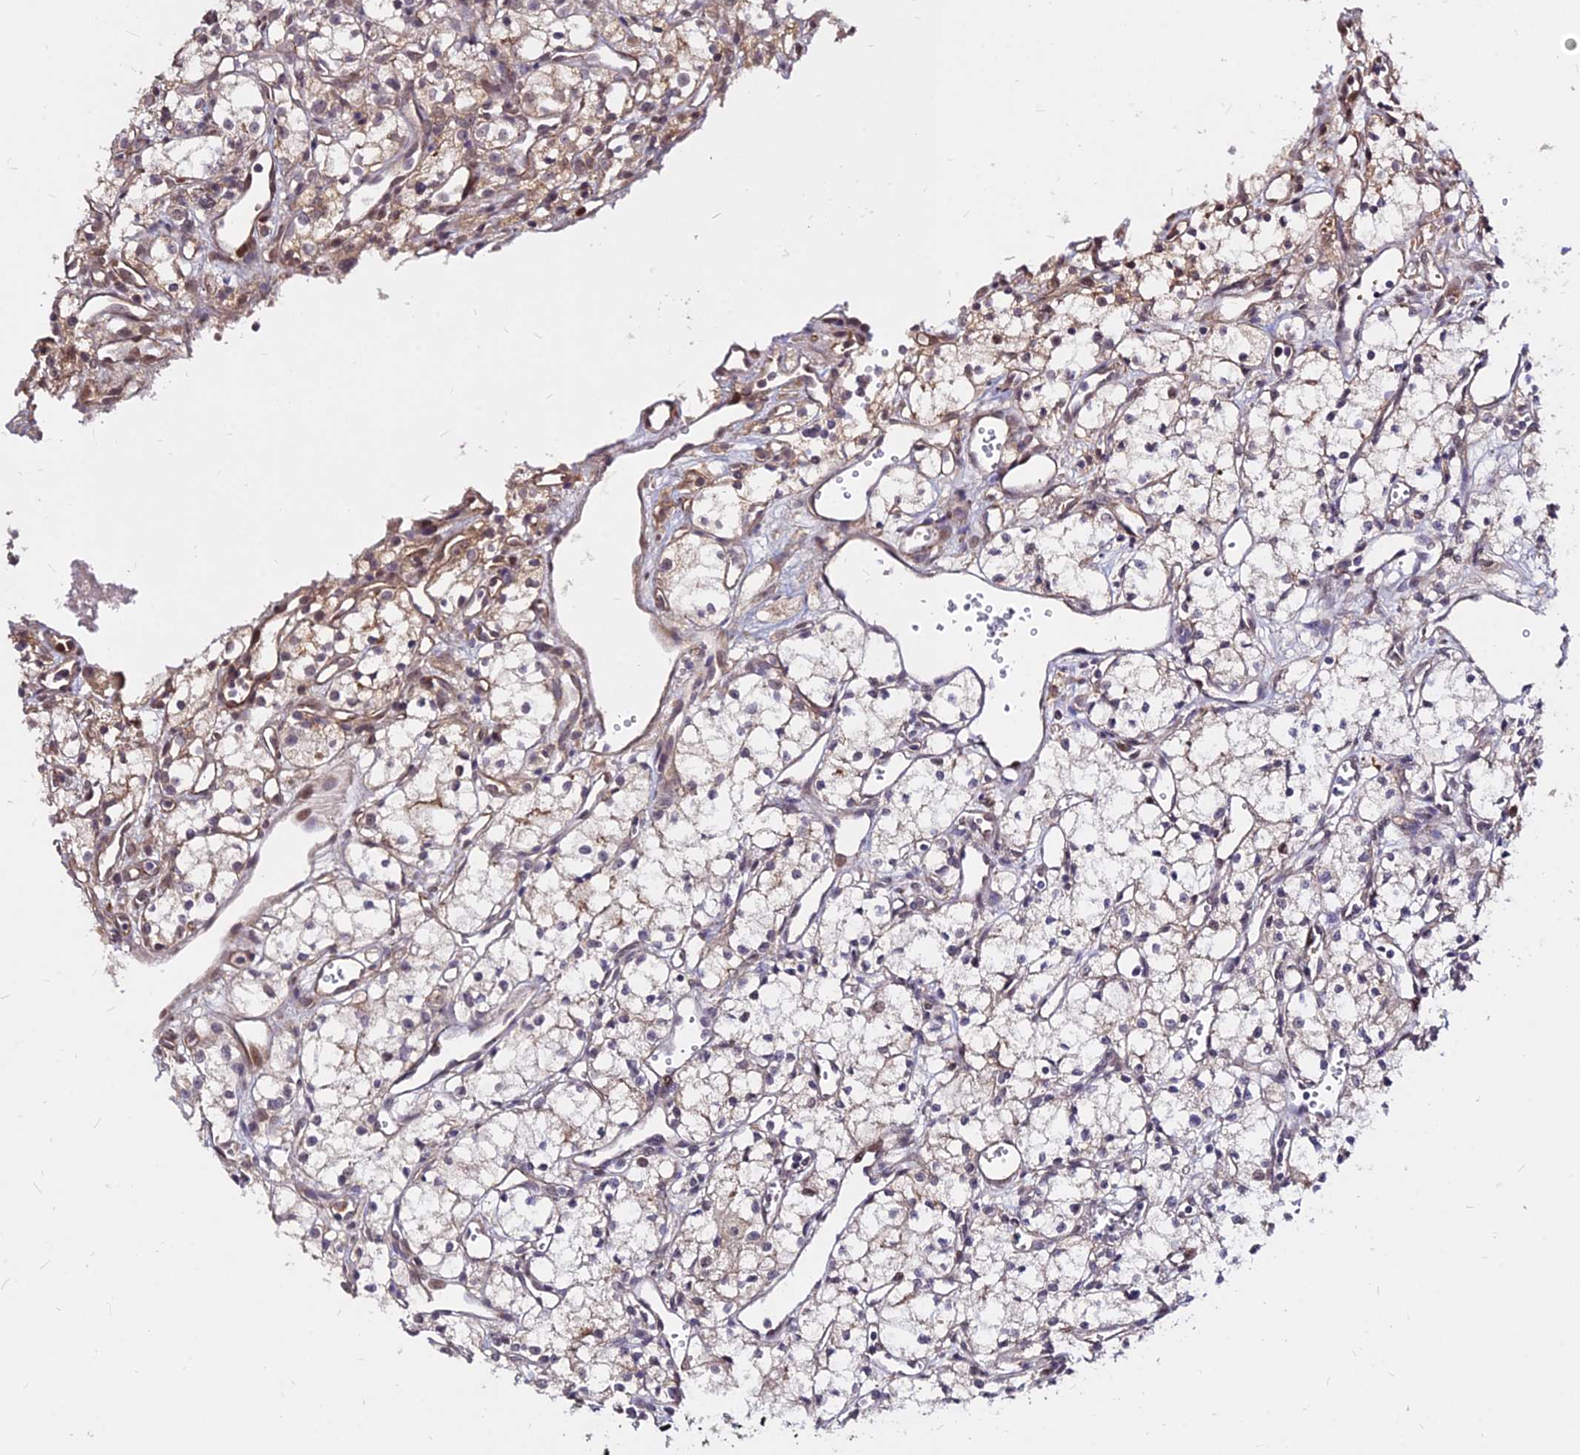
{"staining": {"intensity": "weak", "quantity": "<25%", "location": "cytoplasmic/membranous"}, "tissue": "renal cancer", "cell_type": "Tumor cells", "image_type": "cancer", "snomed": [{"axis": "morphology", "description": "Adenocarcinoma, NOS"}, {"axis": "topography", "description": "Kidney"}], "caption": "DAB immunohistochemical staining of human adenocarcinoma (renal) displays no significant staining in tumor cells. Brightfield microscopy of IHC stained with DAB (3,3'-diaminobenzidine) (brown) and hematoxylin (blue), captured at high magnification.", "gene": "C11orf68", "patient": {"sex": "male", "age": 59}}